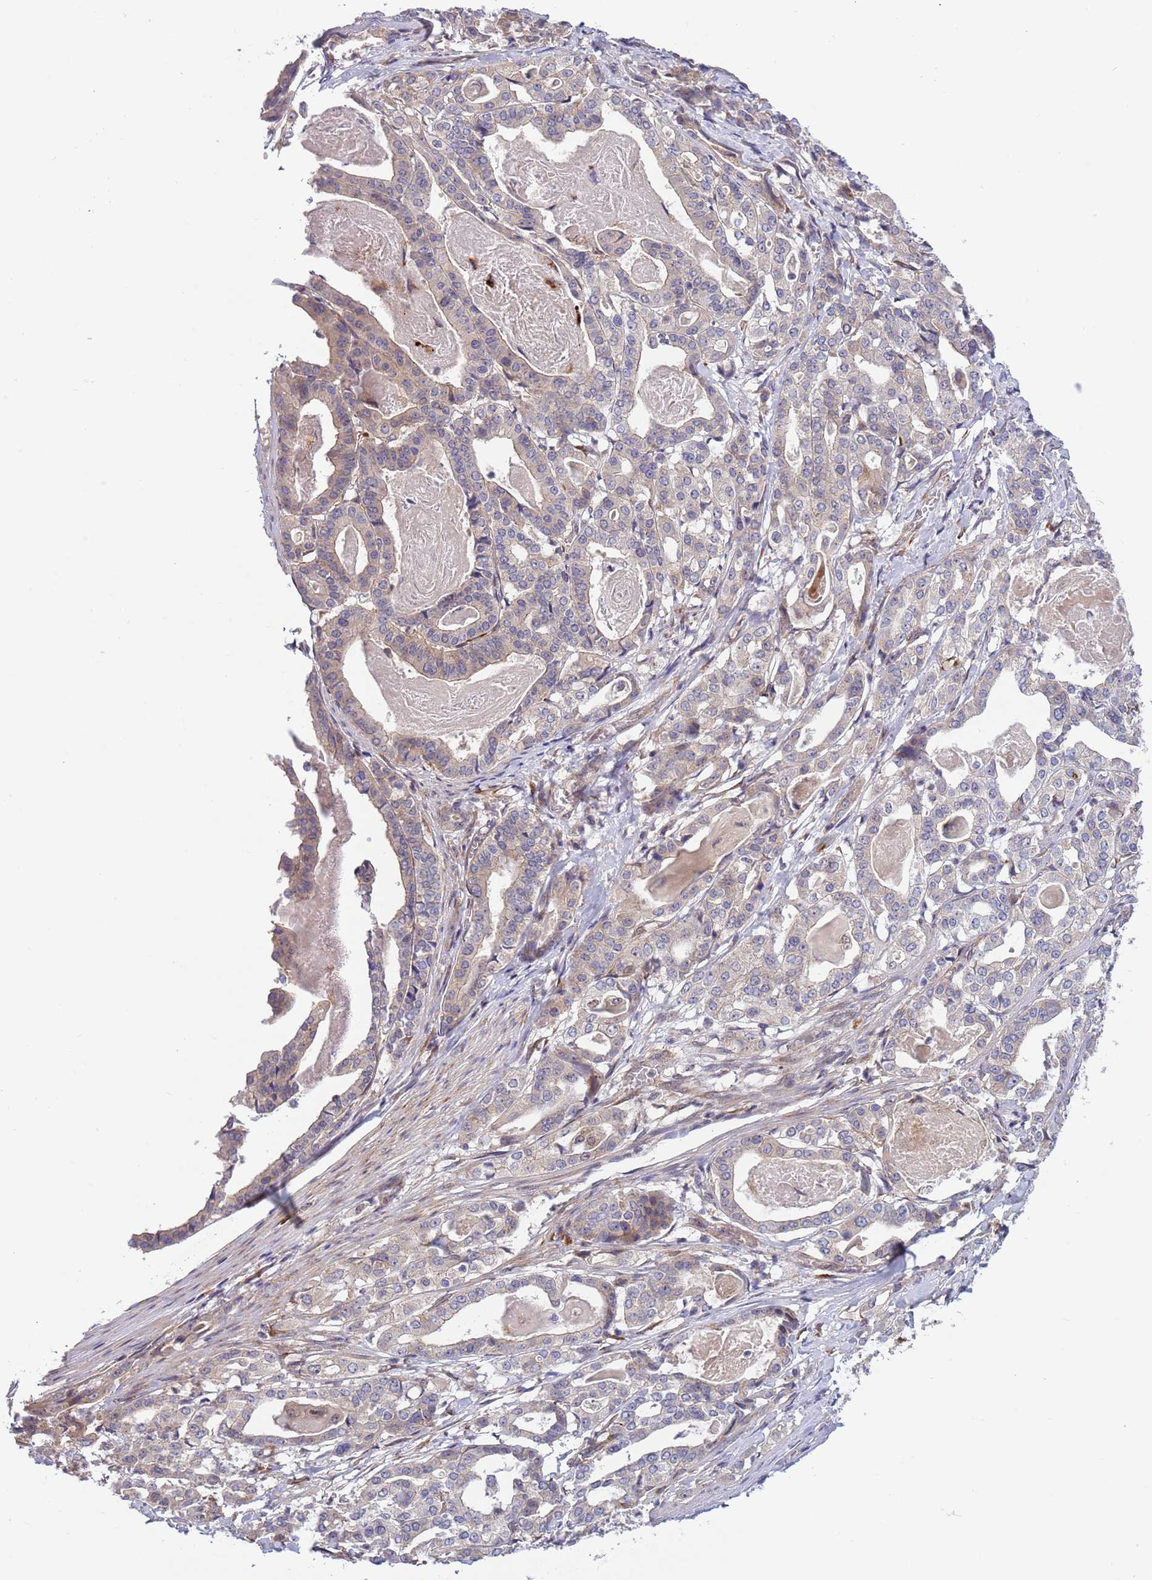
{"staining": {"intensity": "negative", "quantity": "none", "location": "none"}, "tissue": "stomach cancer", "cell_type": "Tumor cells", "image_type": "cancer", "snomed": [{"axis": "morphology", "description": "Adenocarcinoma, NOS"}, {"axis": "topography", "description": "Stomach"}], "caption": "The immunohistochemistry (IHC) image has no significant expression in tumor cells of stomach adenocarcinoma tissue.", "gene": "TBX10", "patient": {"sex": "male", "age": 48}}